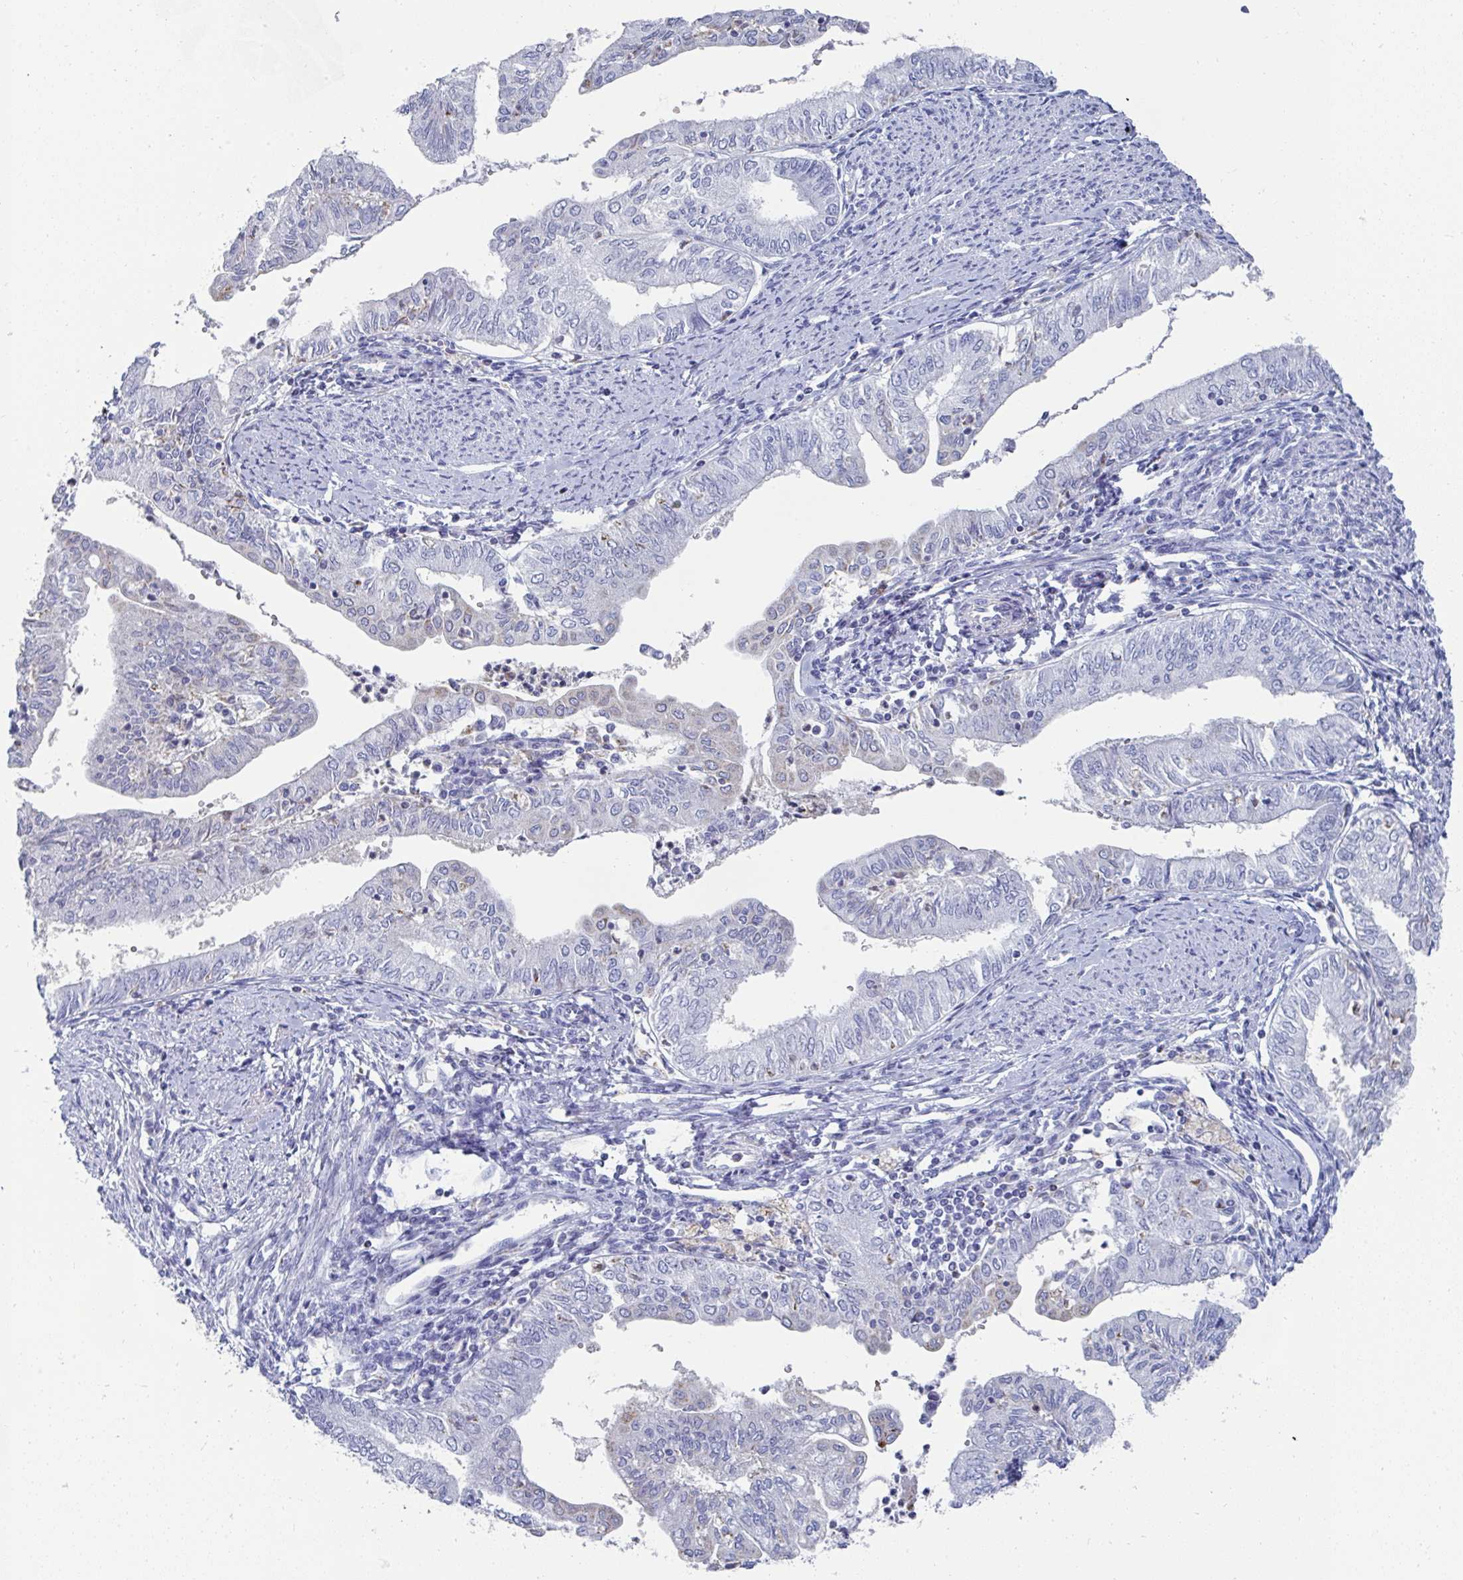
{"staining": {"intensity": "negative", "quantity": "none", "location": "none"}, "tissue": "endometrial cancer", "cell_type": "Tumor cells", "image_type": "cancer", "snomed": [{"axis": "morphology", "description": "Adenocarcinoma, NOS"}, {"axis": "topography", "description": "Endometrium"}], "caption": "Immunohistochemistry (IHC) of adenocarcinoma (endometrial) demonstrates no expression in tumor cells.", "gene": "MGAM2", "patient": {"sex": "female", "age": 66}}